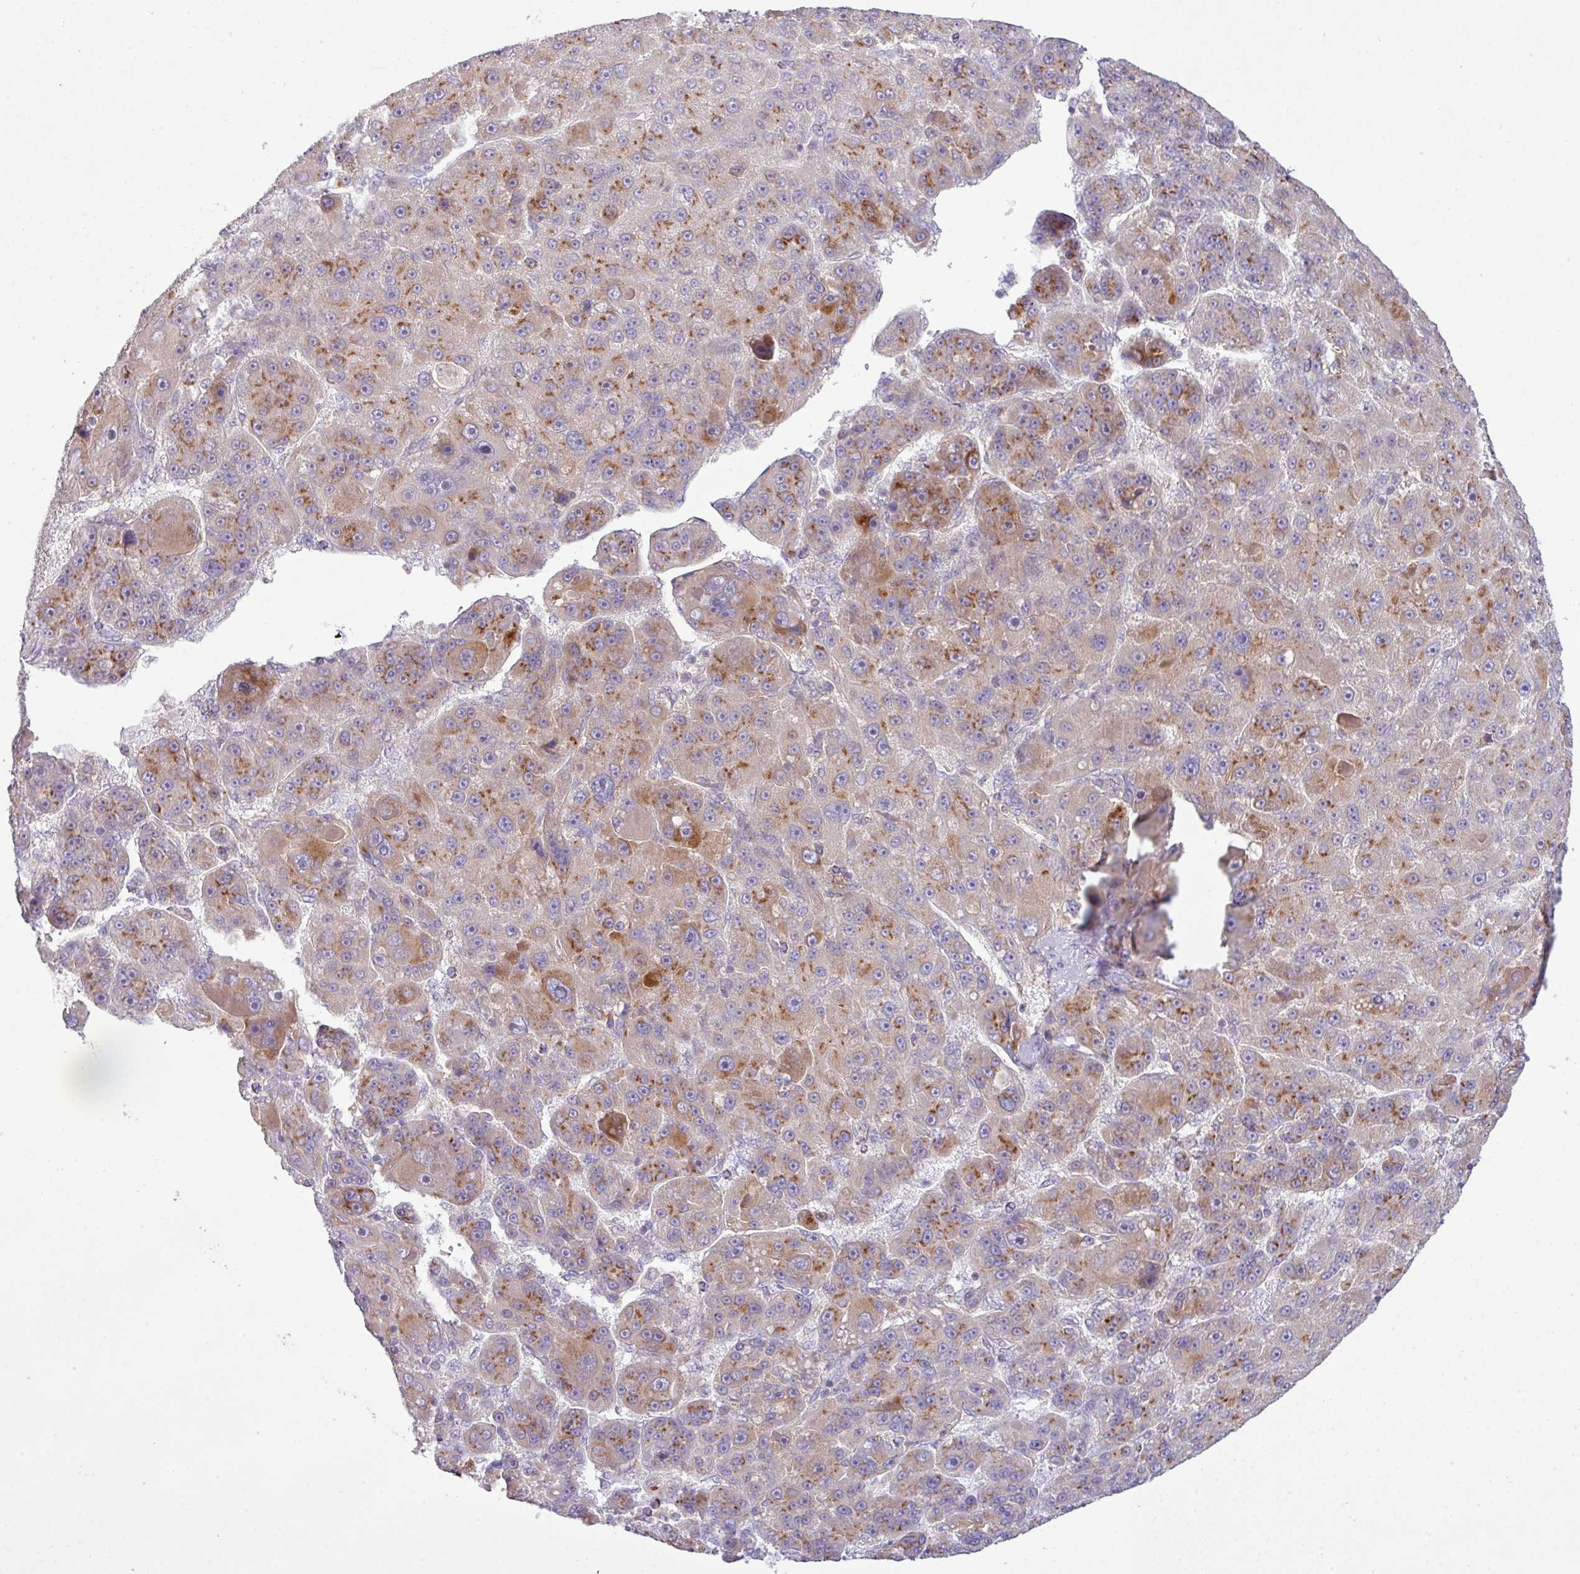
{"staining": {"intensity": "moderate", "quantity": ">75%", "location": "cytoplasmic/membranous"}, "tissue": "liver cancer", "cell_type": "Tumor cells", "image_type": "cancer", "snomed": [{"axis": "morphology", "description": "Carcinoma, Hepatocellular, NOS"}, {"axis": "topography", "description": "Liver"}], "caption": "Human liver hepatocellular carcinoma stained for a protein (brown) shows moderate cytoplasmic/membranous positive expression in approximately >75% of tumor cells.", "gene": "VTI1A", "patient": {"sex": "male", "age": 76}}